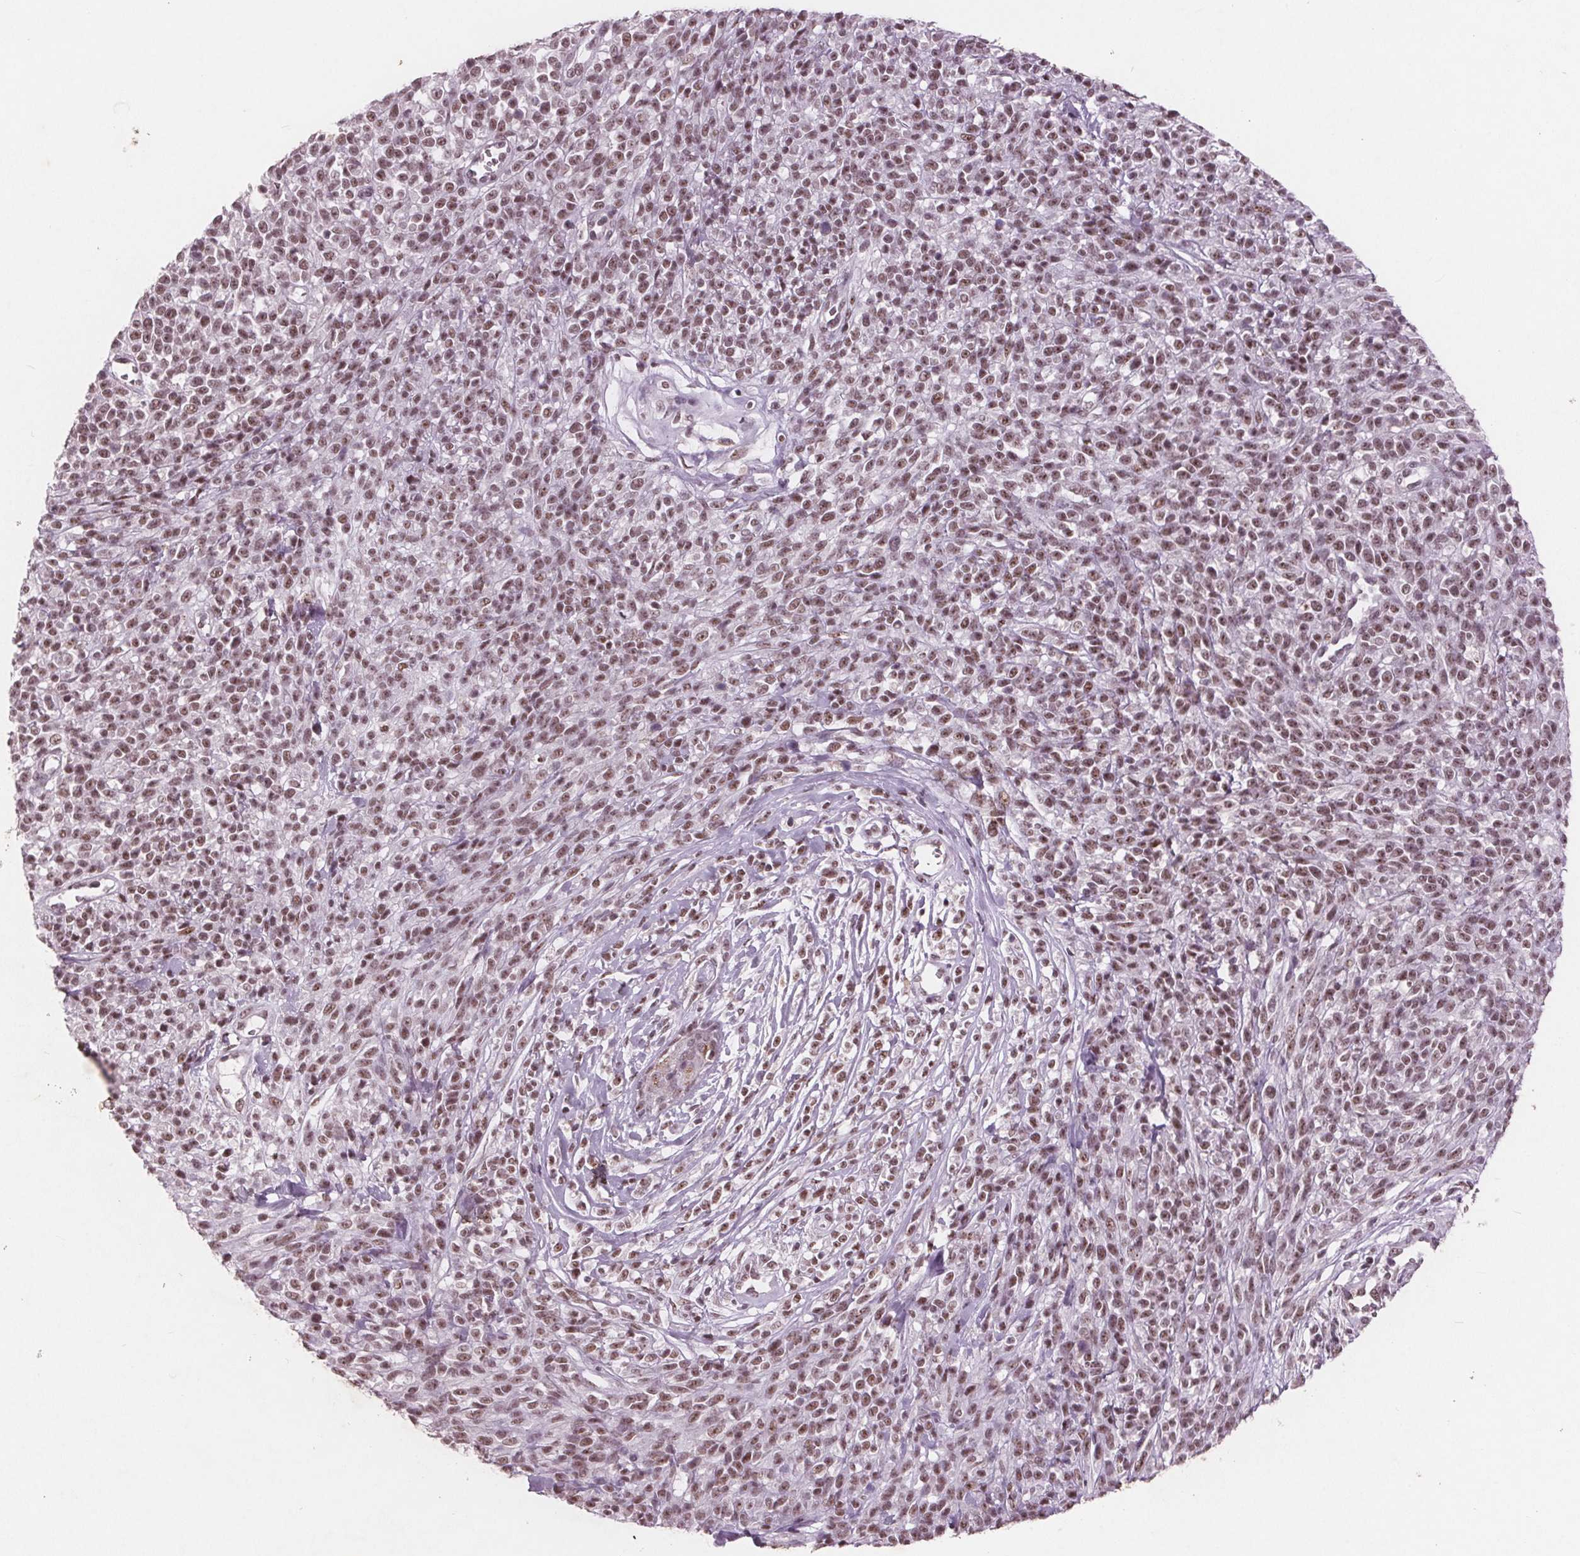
{"staining": {"intensity": "moderate", "quantity": ">75%", "location": "nuclear"}, "tissue": "melanoma", "cell_type": "Tumor cells", "image_type": "cancer", "snomed": [{"axis": "morphology", "description": "Malignant melanoma, NOS"}, {"axis": "topography", "description": "Skin"}, {"axis": "topography", "description": "Skin of trunk"}], "caption": "IHC histopathology image of neoplastic tissue: malignant melanoma stained using immunohistochemistry (IHC) demonstrates medium levels of moderate protein expression localized specifically in the nuclear of tumor cells, appearing as a nuclear brown color.", "gene": "RPS6KA2", "patient": {"sex": "male", "age": 74}}